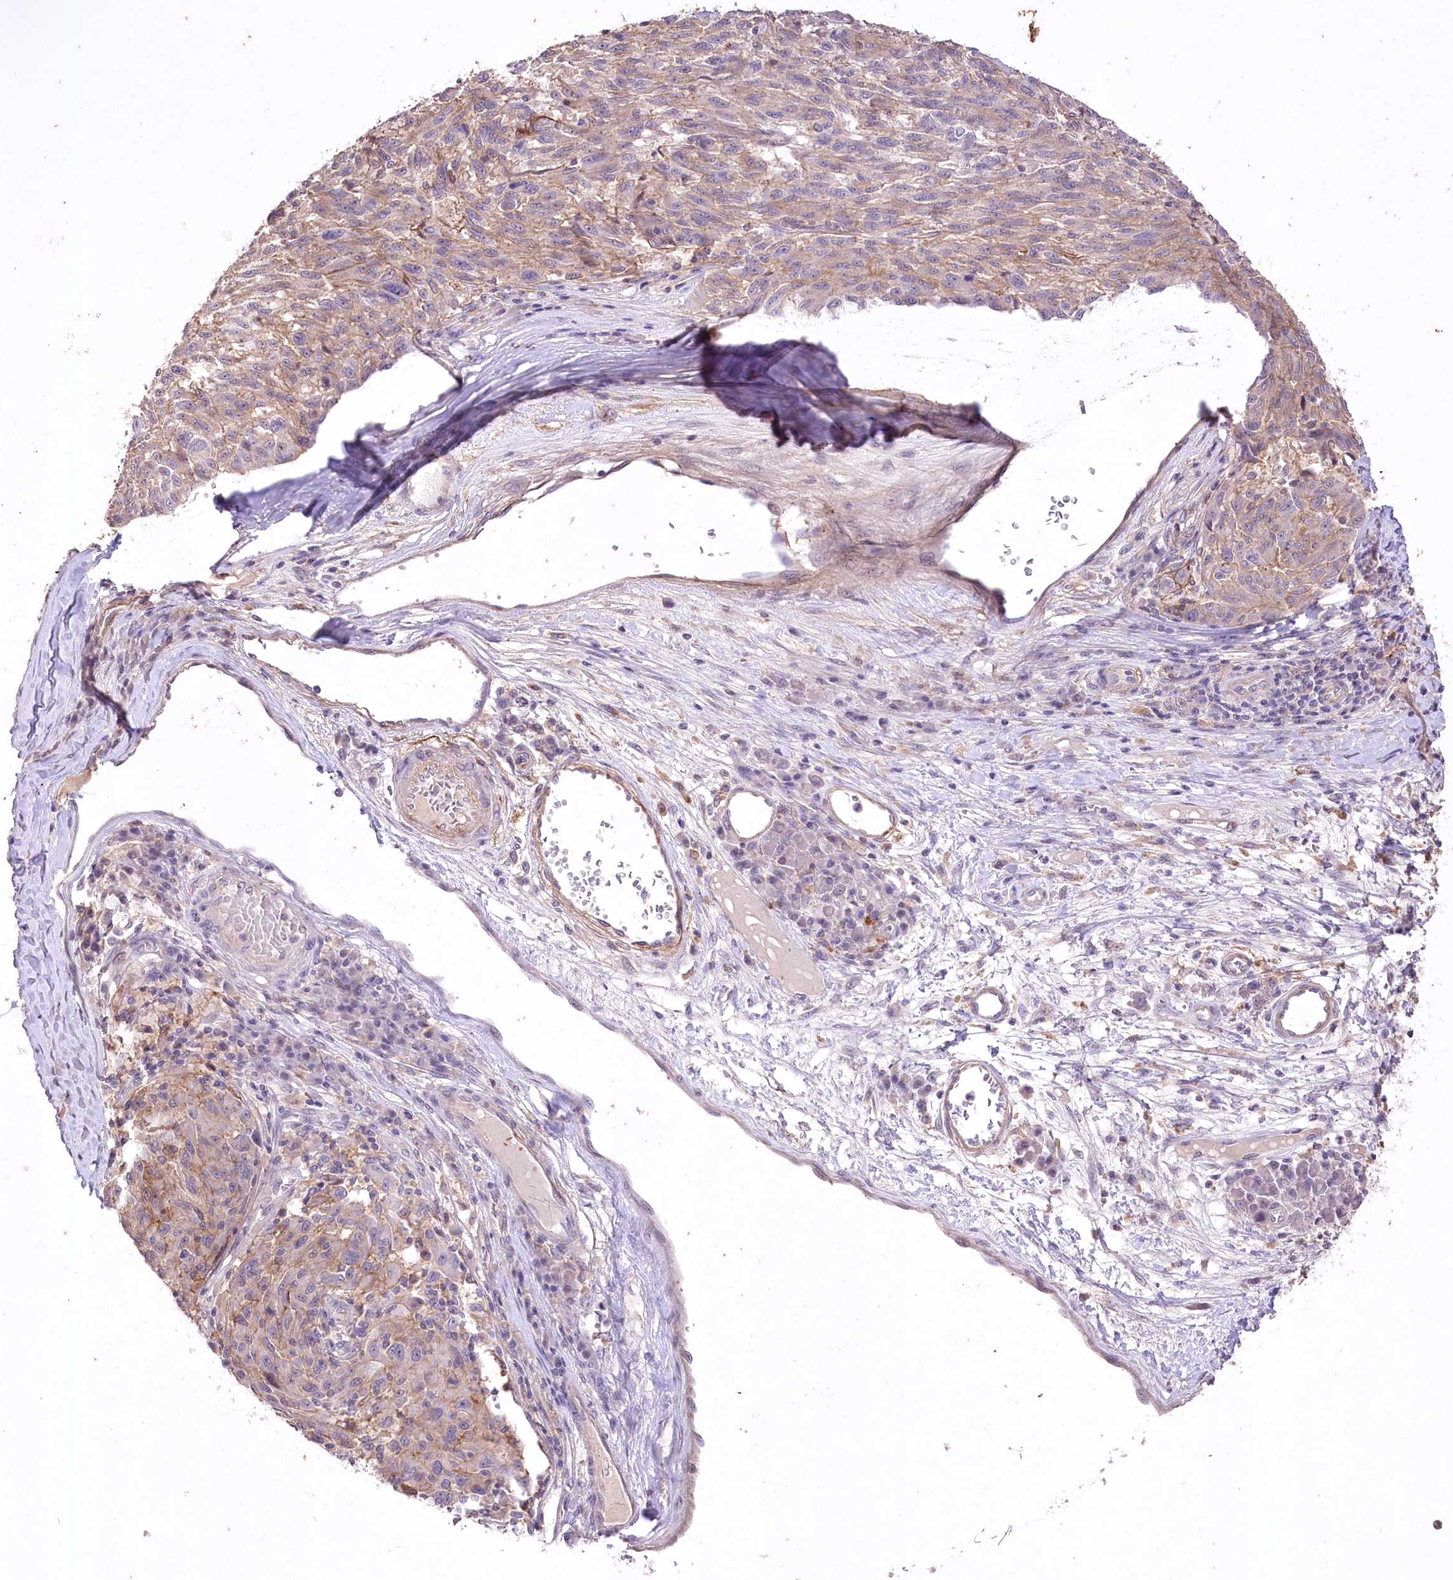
{"staining": {"intensity": "weak", "quantity": "<25%", "location": "cytoplasmic/membranous"}, "tissue": "melanoma", "cell_type": "Tumor cells", "image_type": "cancer", "snomed": [{"axis": "morphology", "description": "Malignant melanoma, NOS"}, {"axis": "topography", "description": "Skin"}], "caption": "A high-resolution micrograph shows immunohistochemistry staining of melanoma, which exhibits no significant staining in tumor cells.", "gene": "ENPP1", "patient": {"sex": "male", "age": 53}}